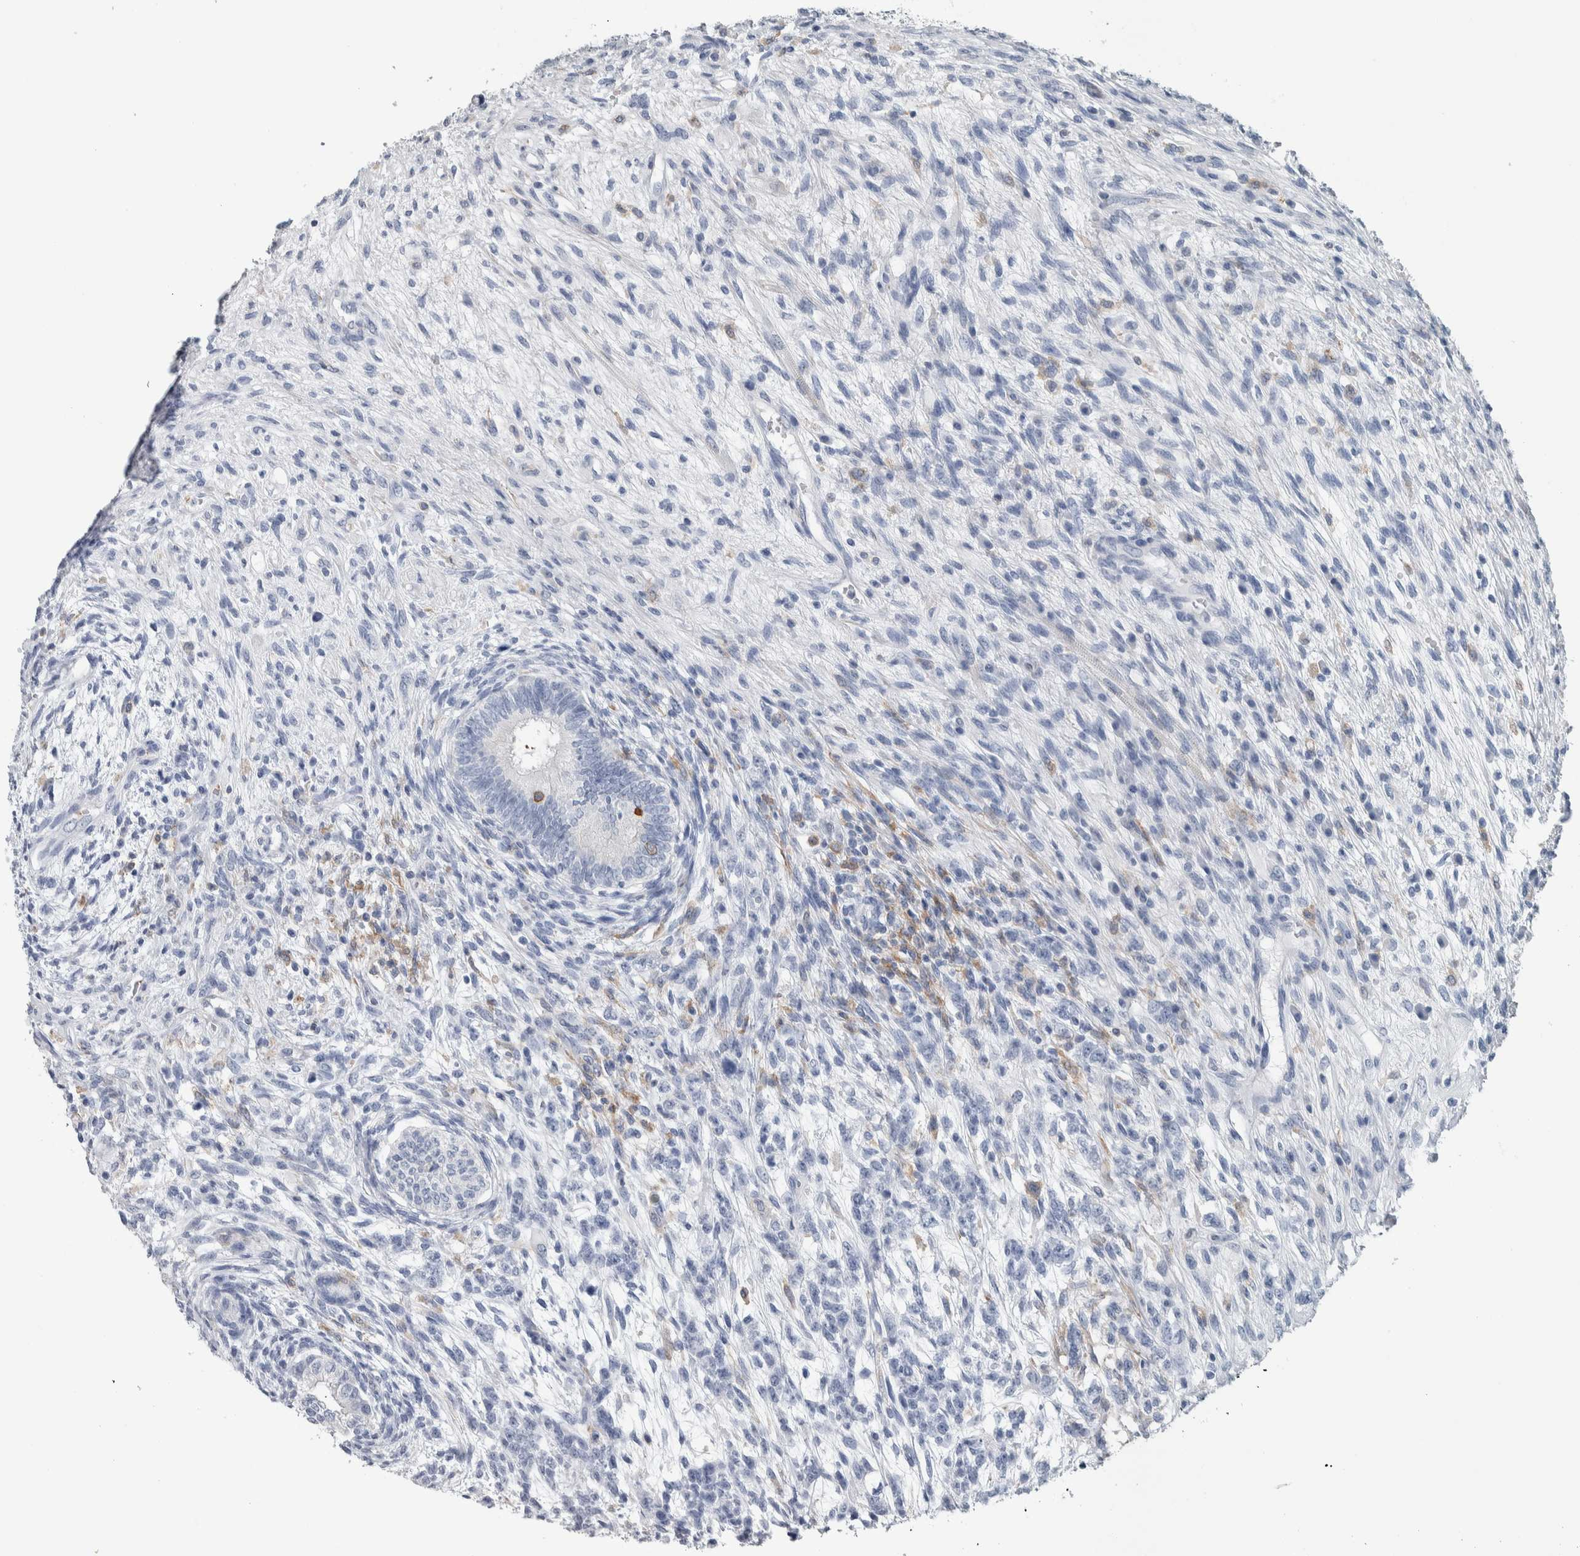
{"staining": {"intensity": "negative", "quantity": "none", "location": "none"}, "tissue": "testis cancer", "cell_type": "Tumor cells", "image_type": "cancer", "snomed": [{"axis": "morphology", "description": "Seminoma, NOS"}, {"axis": "morphology", "description": "Carcinoma, Embryonal, NOS"}, {"axis": "topography", "description": "Testis"}], "caption": "Image shows no protein positivity in tumor cells of seminoma (testis) tissue.", "gene": "SKAP2", "patient": {"sex": "male", "age": 28}}